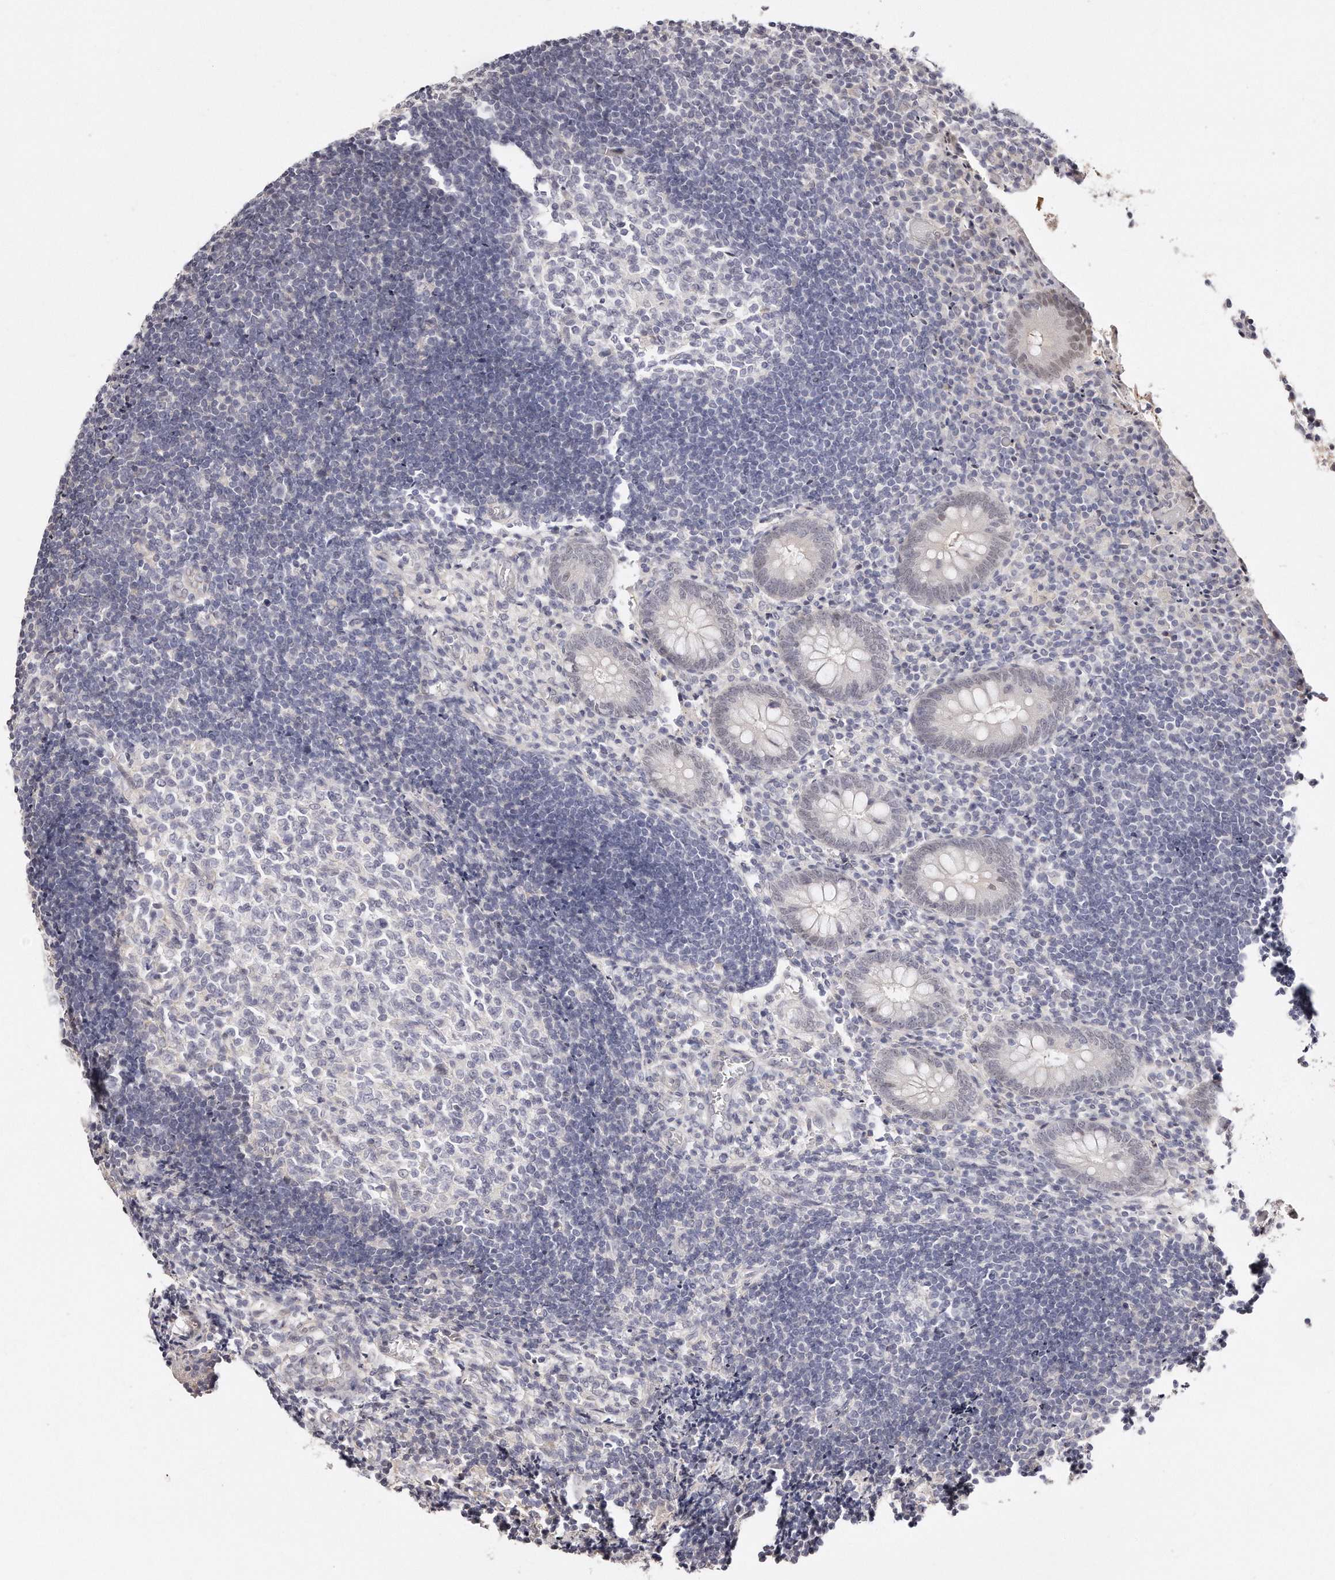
{"staining": {"intensity": "weak", "quantity": "25%-75%", "location": "nuclear"}, "tissue": "appendix", "cell_type": "Glandular cells", "image_type": "normal", "snomed": [{"axis": "morphology", "description": "Normal tissue, NOS"}, {"axis": "topography", "description": "Appendix"}], "caption": "Protein expression by IHC demonstrates weak nuclear staining in approximately 25%-75% of glandular cells in normal appendix.", "gene": "CASZ1", "patient": {"sex": "female", "age": 17}}